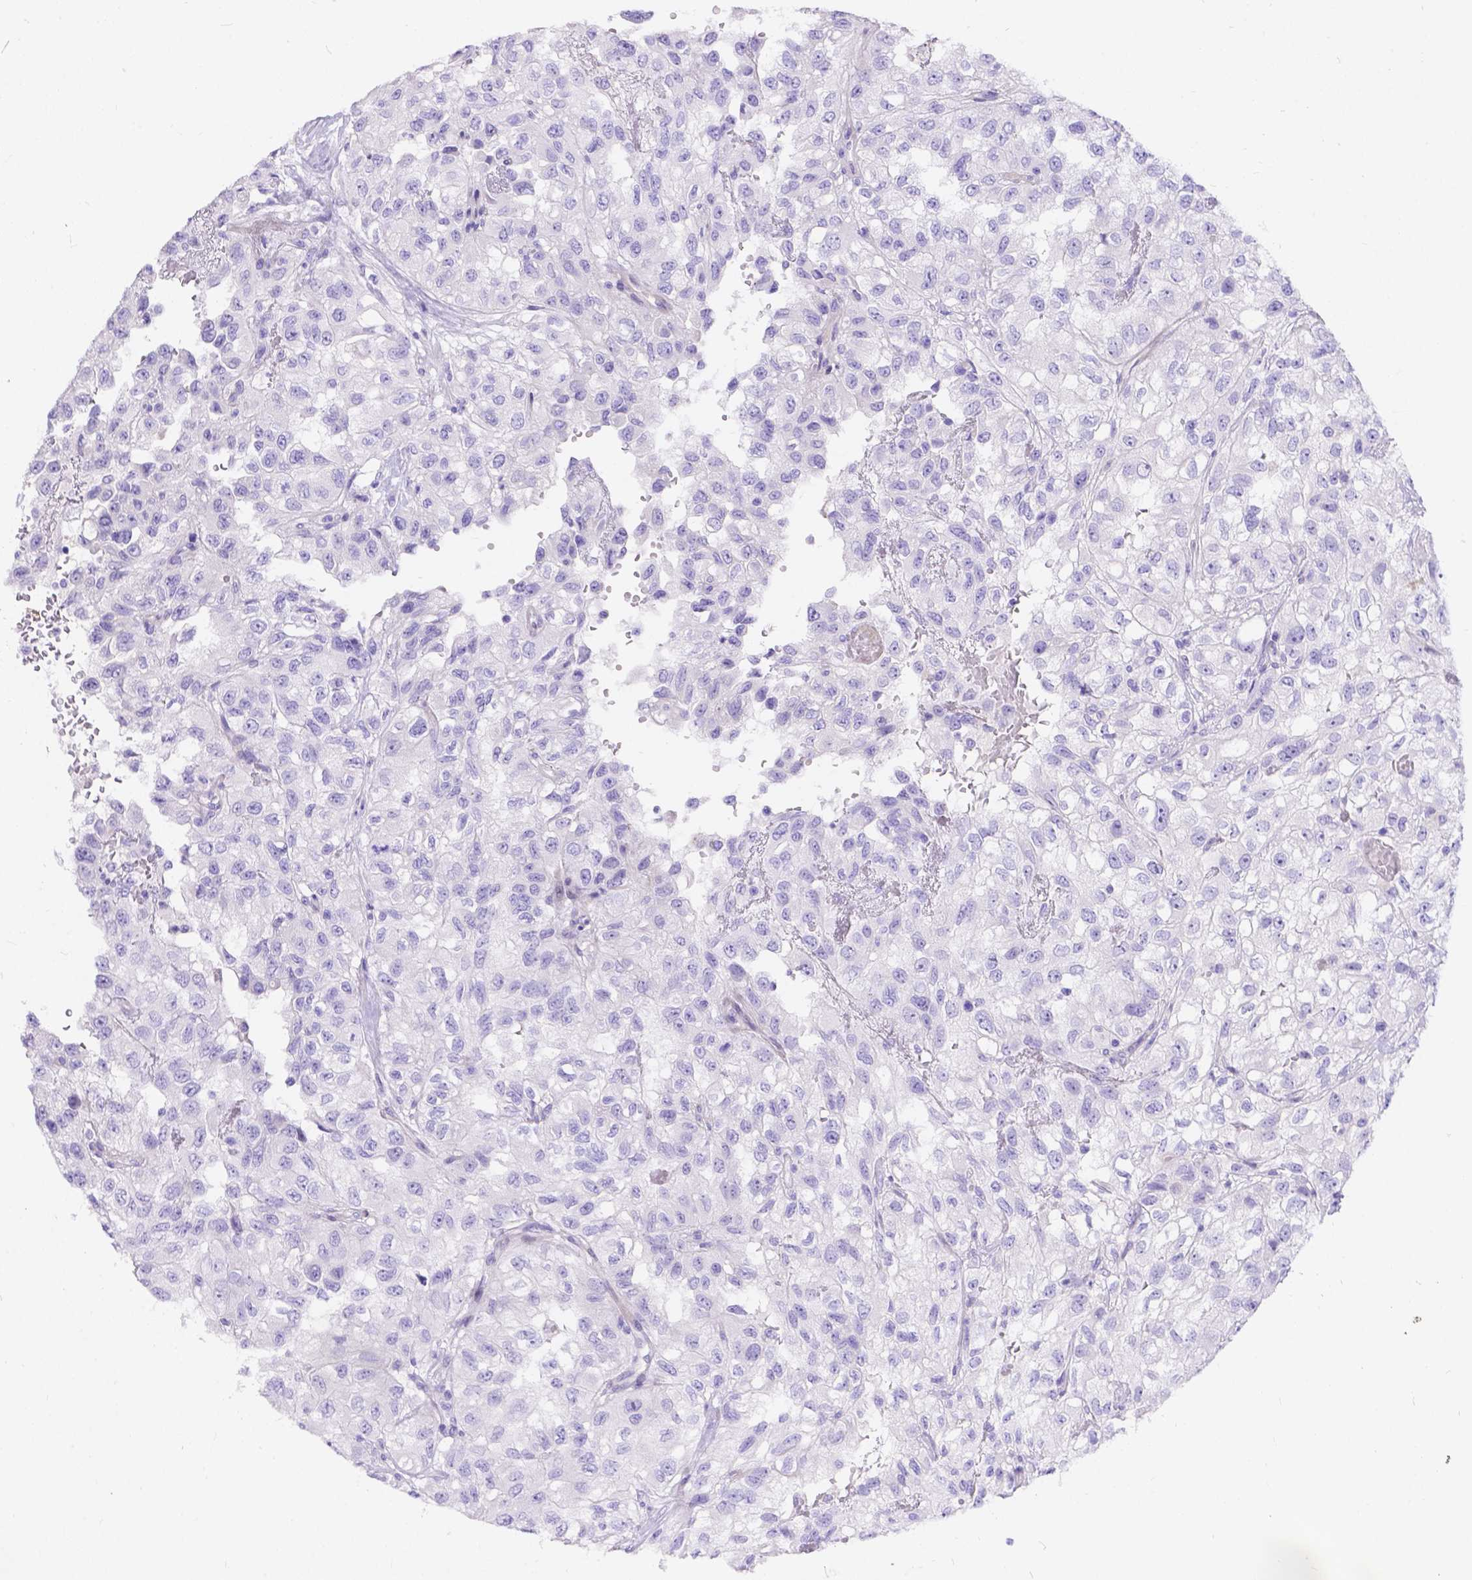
{"staining": {"intensity": "negative", "quantity": "none", "location": "none"}, "tissue": "renal cancer", "cell_type": "Tumor cells", "image_type": "cancer", "snomed": [{"axis": "morphology", "description": "Adenocarcinoma, NOS"}, {"axis": "topography", "description": "Kidney"}], "caption": "IHC of adenocarcinoma (renal) exhibits no staining in tumor cells. (DAB (3,3'-diaminobenzidine) immunohistochemistry (IHC) with hematoxylin counter stain).", "gene": "KLHL10", "patient": {"sex": "male", "age": 64}}